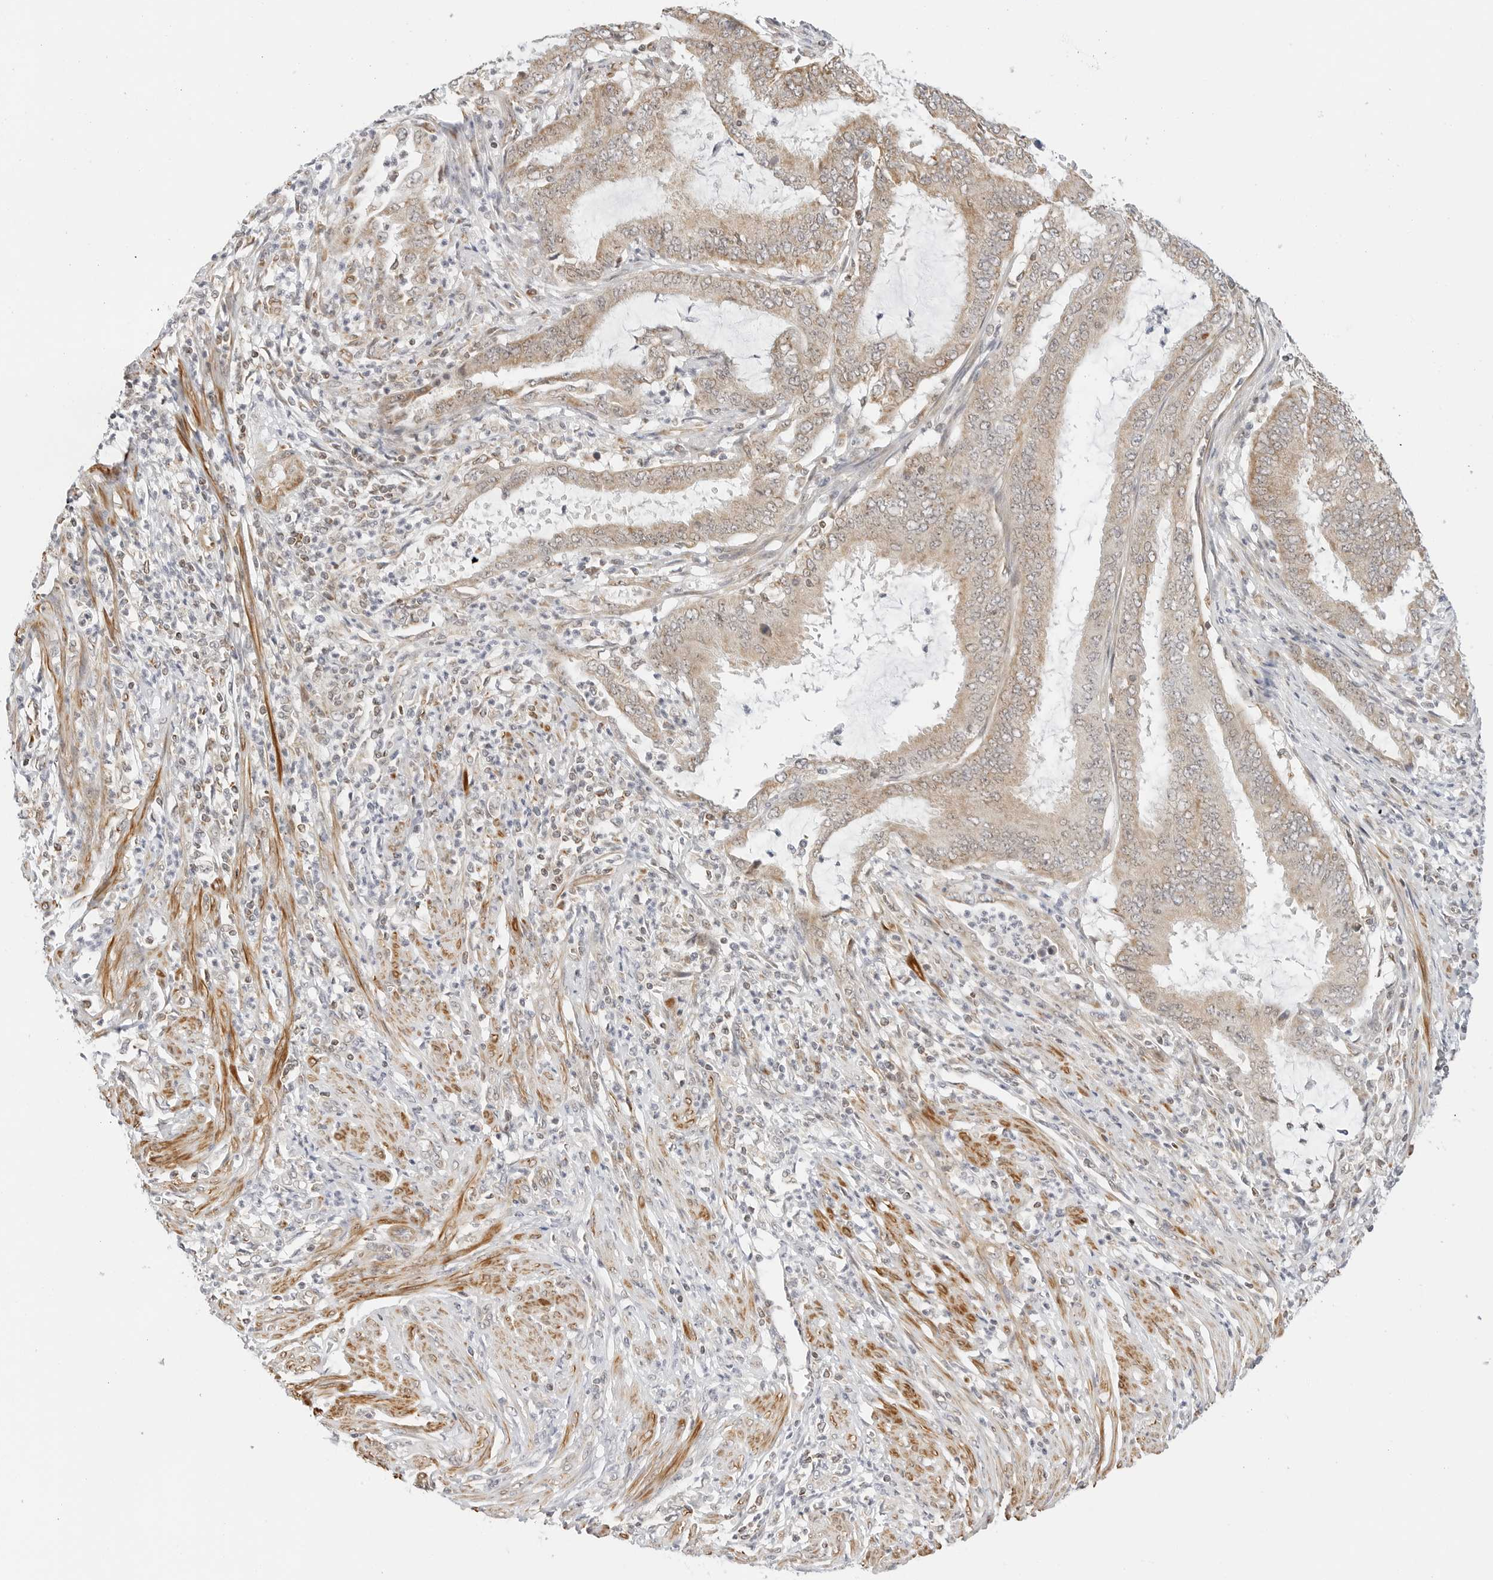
{"staining": {"intensity": "weak", "quantity": ">75%", "location": "cytoplasmic/membranous"}, "tissue": "endometrial cancer", "cell_type": "Tumor cells", "image_type": "cancer", "snomed": [{"axis": "morphology", "description": "Adenocarcinoma, NOS"}, {"axis": "topography", "description": "Endometrium"}], "caption": "Immunohistochemistry (IHC) micrograph of human endometrial cancer stained for a protein (brown), which displays low levels of weak cytoplasmic/membranous staining in about >75% of tumor cells.", "gene": "GORAB", "patient": {"sex": "female", "age": 51}}